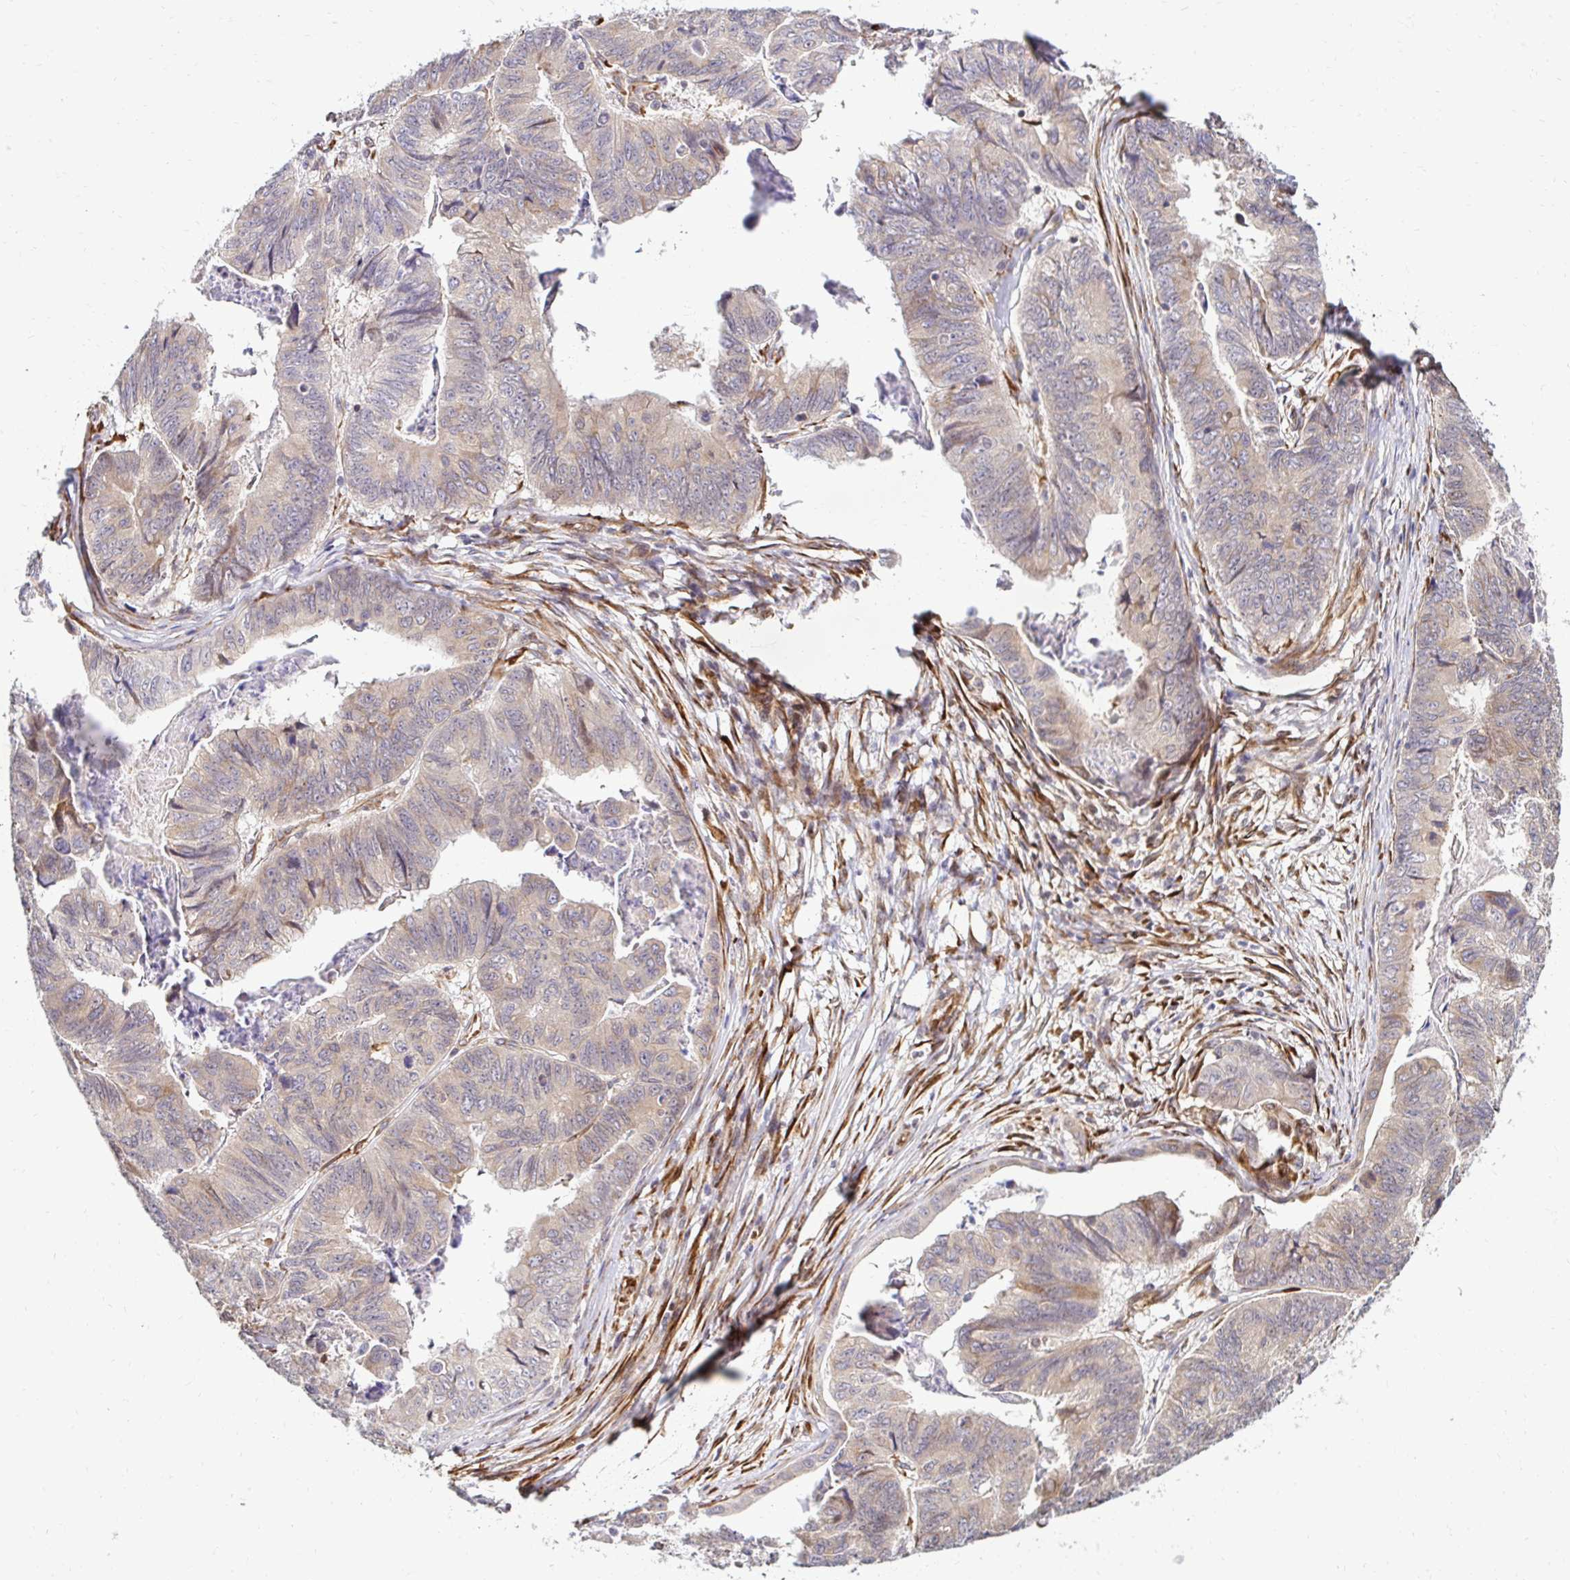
{"staining": {"intensity": "weak", "quantity": "25%-75%", "location": "cytoplasmic/membranous"}, "tissue": "stomach cancer", "cell_type": "Tumor cells", "image_type": "cancer", "snomed": [{"axis": "morphology", "description": "Adenocarcinoma, NOS"}, {"axis": "topography", "description": "Stomach, lower"}], "caption": "High-magnification brightfield microscopy of stomach cancer stained with DAB (3,3'-diaminobenzidine) (brown) and counterstained with hematoxylin (blue). tumor cells exhibit weak cytoplasmic/membranous staining is present in approximately25%-75% of cells. The staining is performed using DAB brown chromogen to label protein expression. The nuclei are counter-stained blue using hematoxylin.", "gene": "HPS1", "patient": {"sex": "male", "age": 77}}